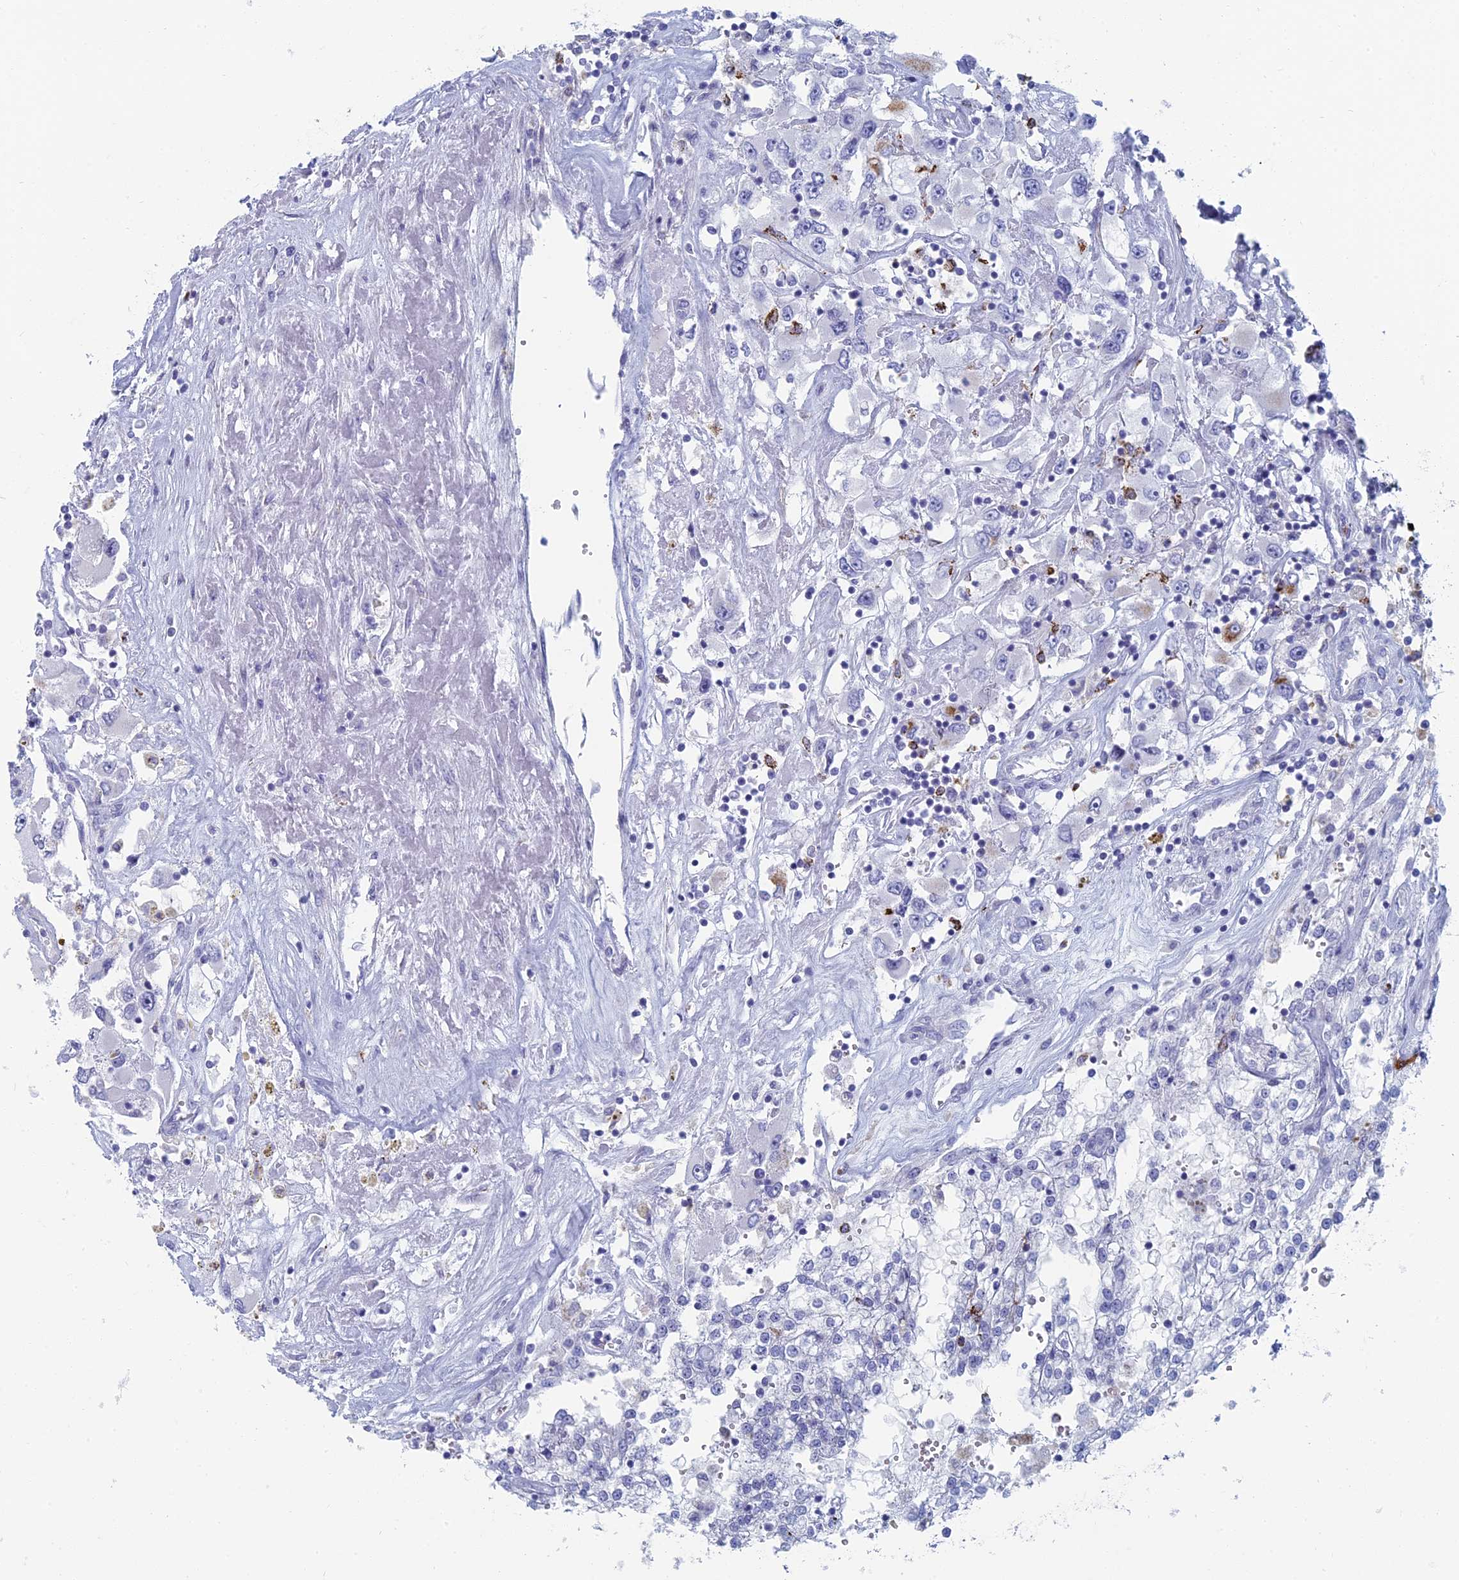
{"staining": {"intensity": "negative", "quantity": "none", "location": "none"}, "tissue": "renal cancer", "cell_type": "Tumor cells", "image_type": "cancer", "snomed": [{"axis": "morphology", "description": "Adenocarcinoma, NOS"}, {"axis": "topography", "description": "Kidney"}], "caption": "Immunohistochemistry of human adenocarcinoma (renal) displays no staining in tumor cells.", "gene": "ALMS1", "patient": {"sex": "female", "age": 52}}